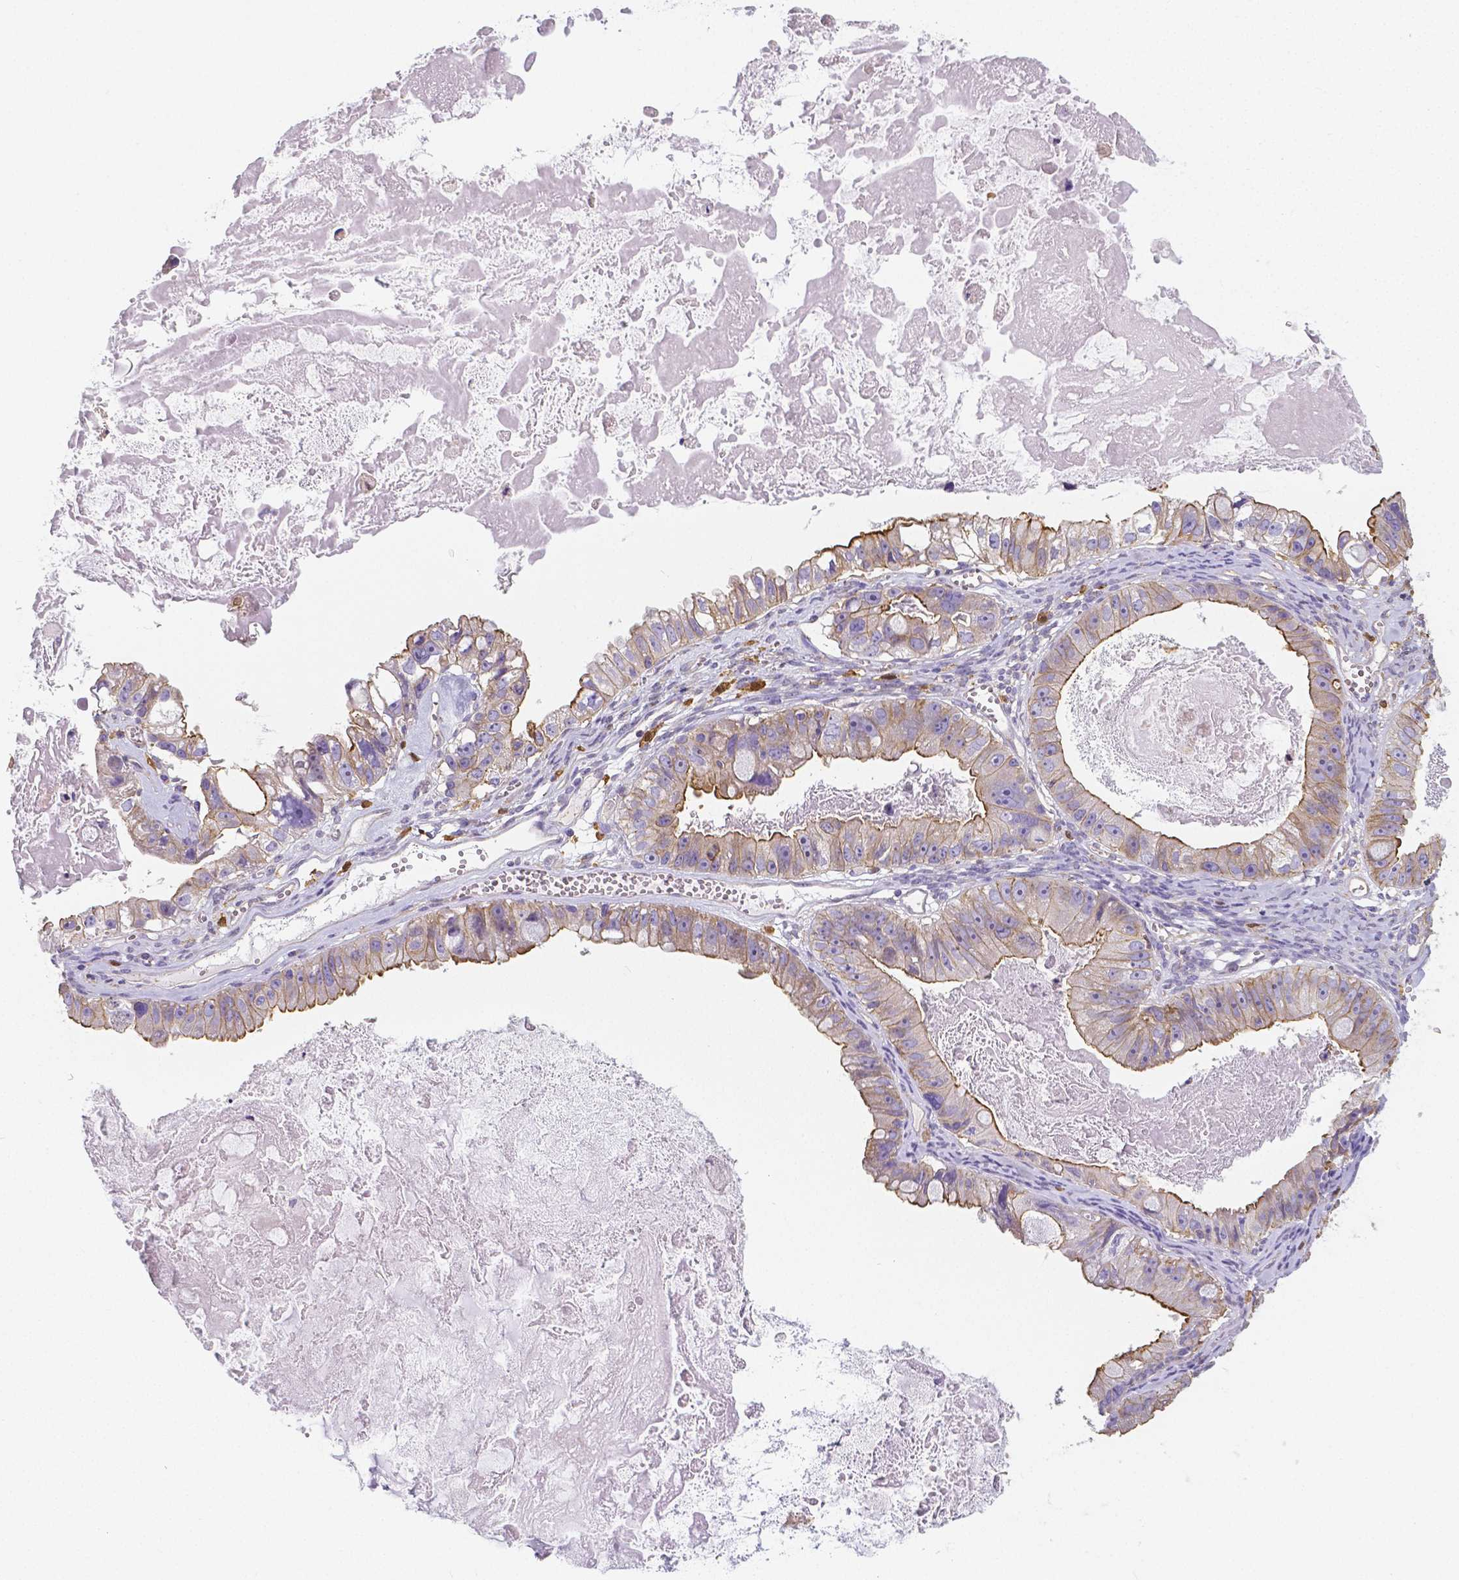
{"staining": {"intensity": "strong", "quantity": "<25%", "location": "cytoplasmic/membranous"}, "tissue": "ovarian cancer", "cell_type": "Tumor cells", "image_type": "cancer", "snomed": [{"axis": "morphology", "description": "Cystadenocarcinoma, mucinous, NOS"}, {"axis": "topography", "description": "Ovary"}], "caption": "IHC image of neoplastic tissue: human ovarian cancer stained using IHC displays medium levels of strong protein expression localized specifically in the cytoplasmic/membranous of tumor cells, appearing as a cytoplasmic/membranous brown color.", "gene": "CRMP1", "patient": {"sex": "female", "age": 61}}